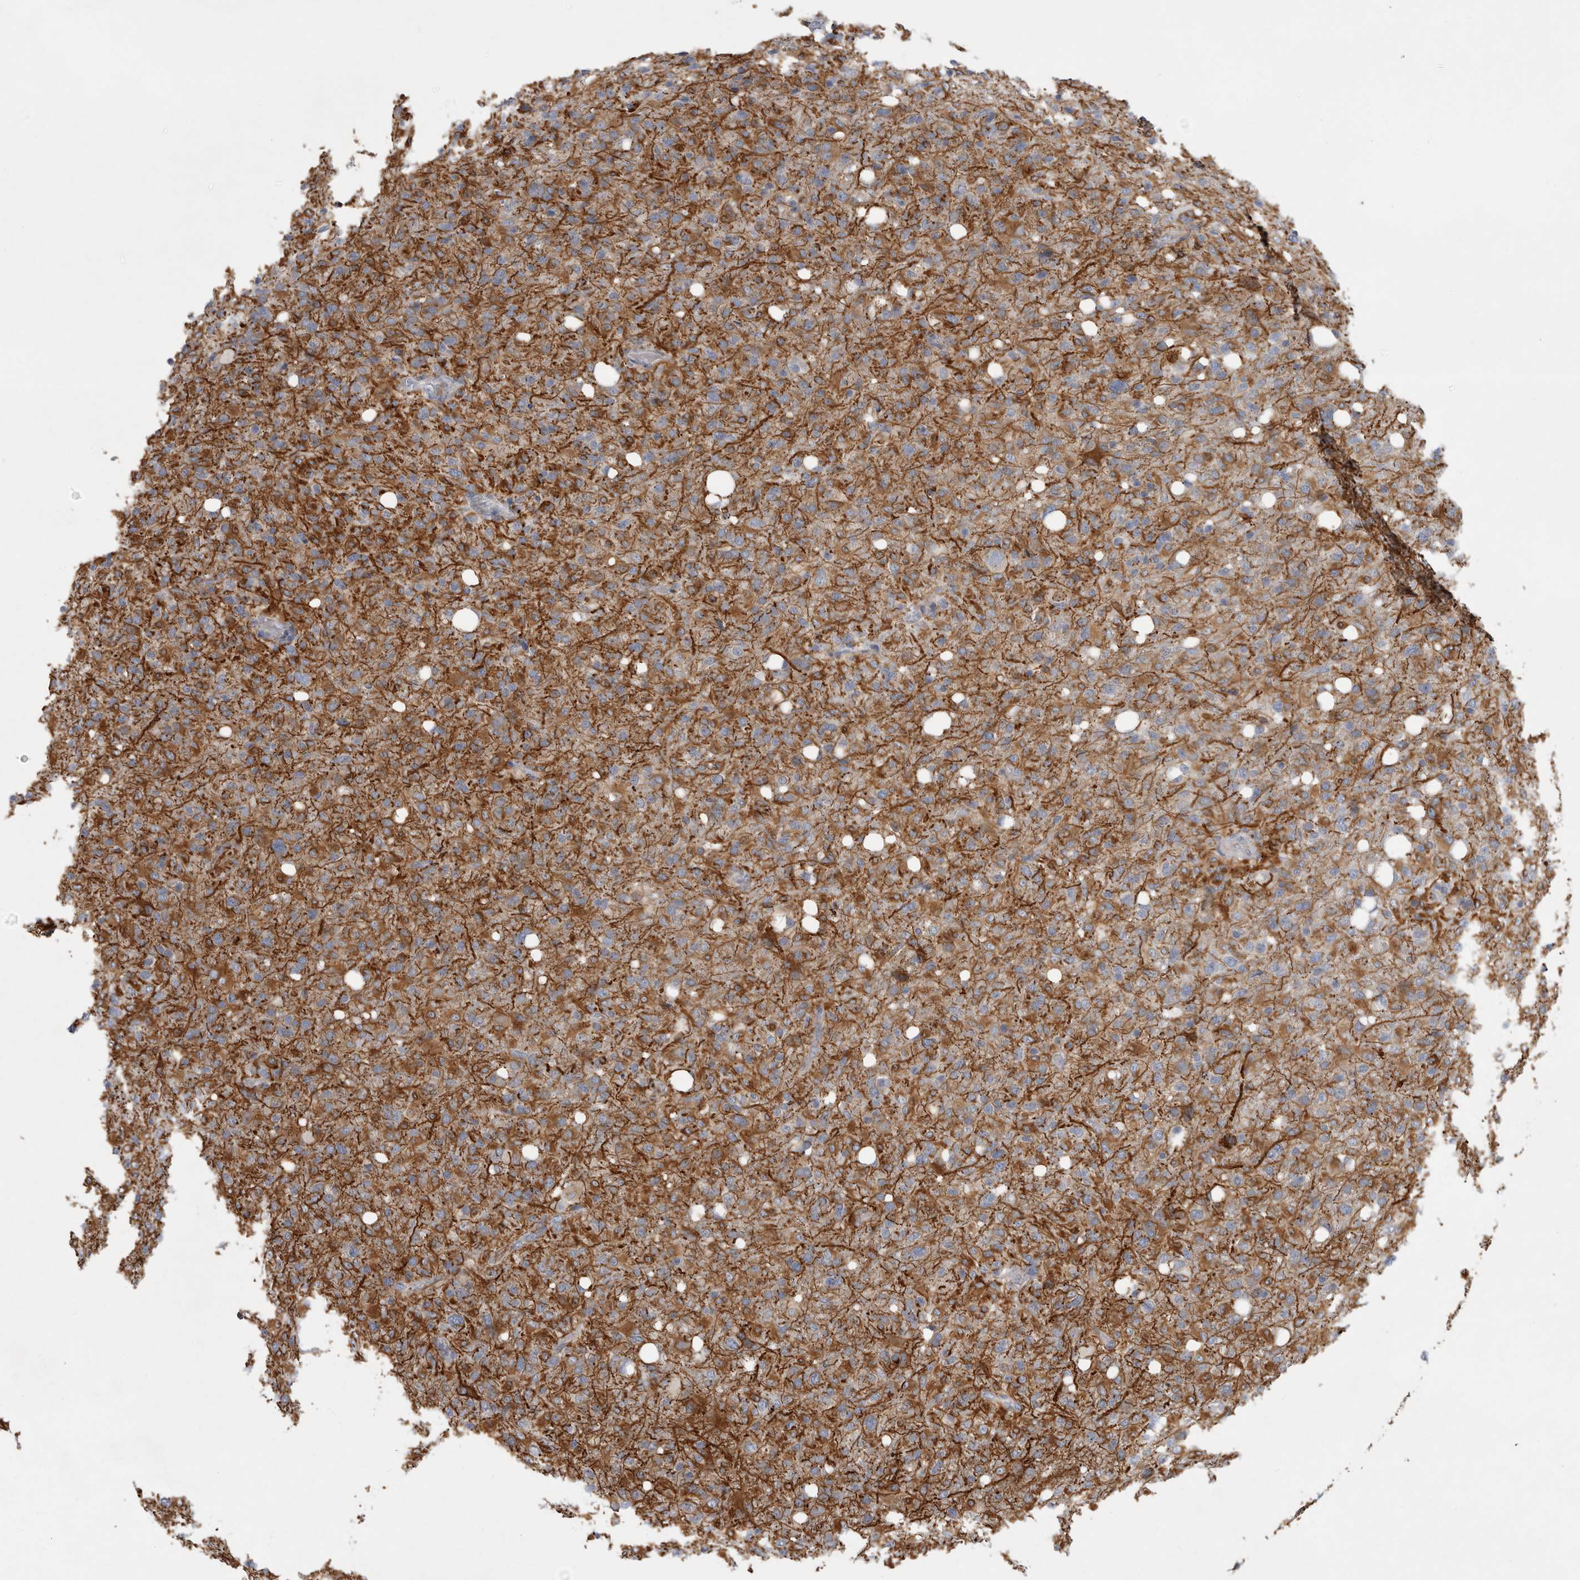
{"staining": {"intensity": "moderate", "quantity": ">75%", "location": "cytoplasmic/membranous"}, "tissue": "glioma", "cell_type": "Tumor cells", "image_type": "cancer", "snomed": [{"axis": "morphology", "description": "Glioma, malignant, High grade"}, {"axis": "topography", "description": "Brain"}], "caption": "The immunohistochemical stain shows moderate cytoplasmic/membranous expression in tumor cells of glioma tissue.", "gene": "ATXN2", "patient": {"sex": "female", "age": 57}}